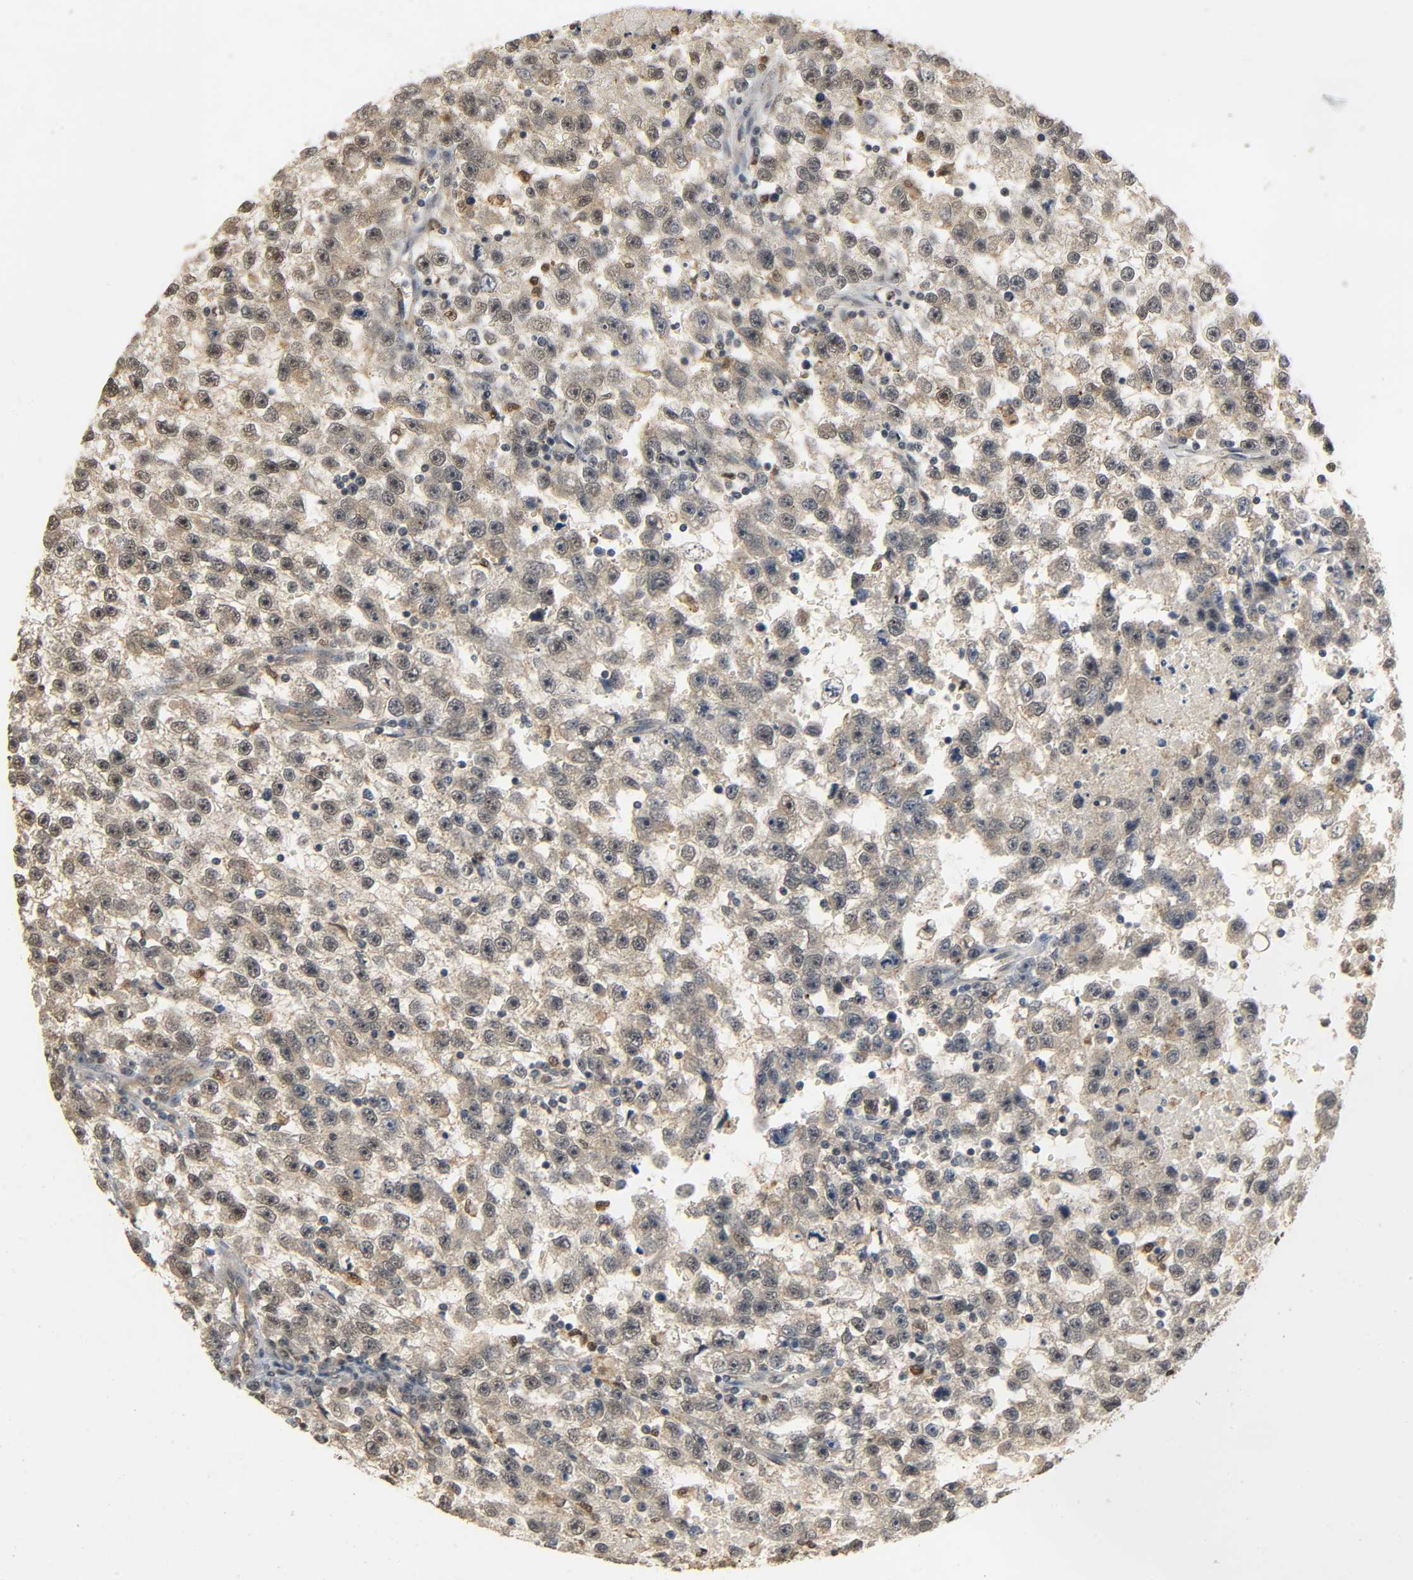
{"staining": {"intensity": "moderate", "quantity": ">75%", "location": "cytoplasmic/membranous,nuclear"}, "tissue": "testis cancer", "cell_type": "Tumor cells", "image_type": "cancer", "snomed": [{"axis": "morphology", "description": "Seminoma, NOS"}, {"axis": "topography", "description": "Testis"}], "caption": "IHC (DAB (3,3'-diaminobenzidine)) staining of human testis seminoma shows moderate cytoplasmic/membranous and nuclear protein positivity in about >75% of tumor cells.", "gene": "ZFPM2", "patient": {"sex": "male", "age": 33}}